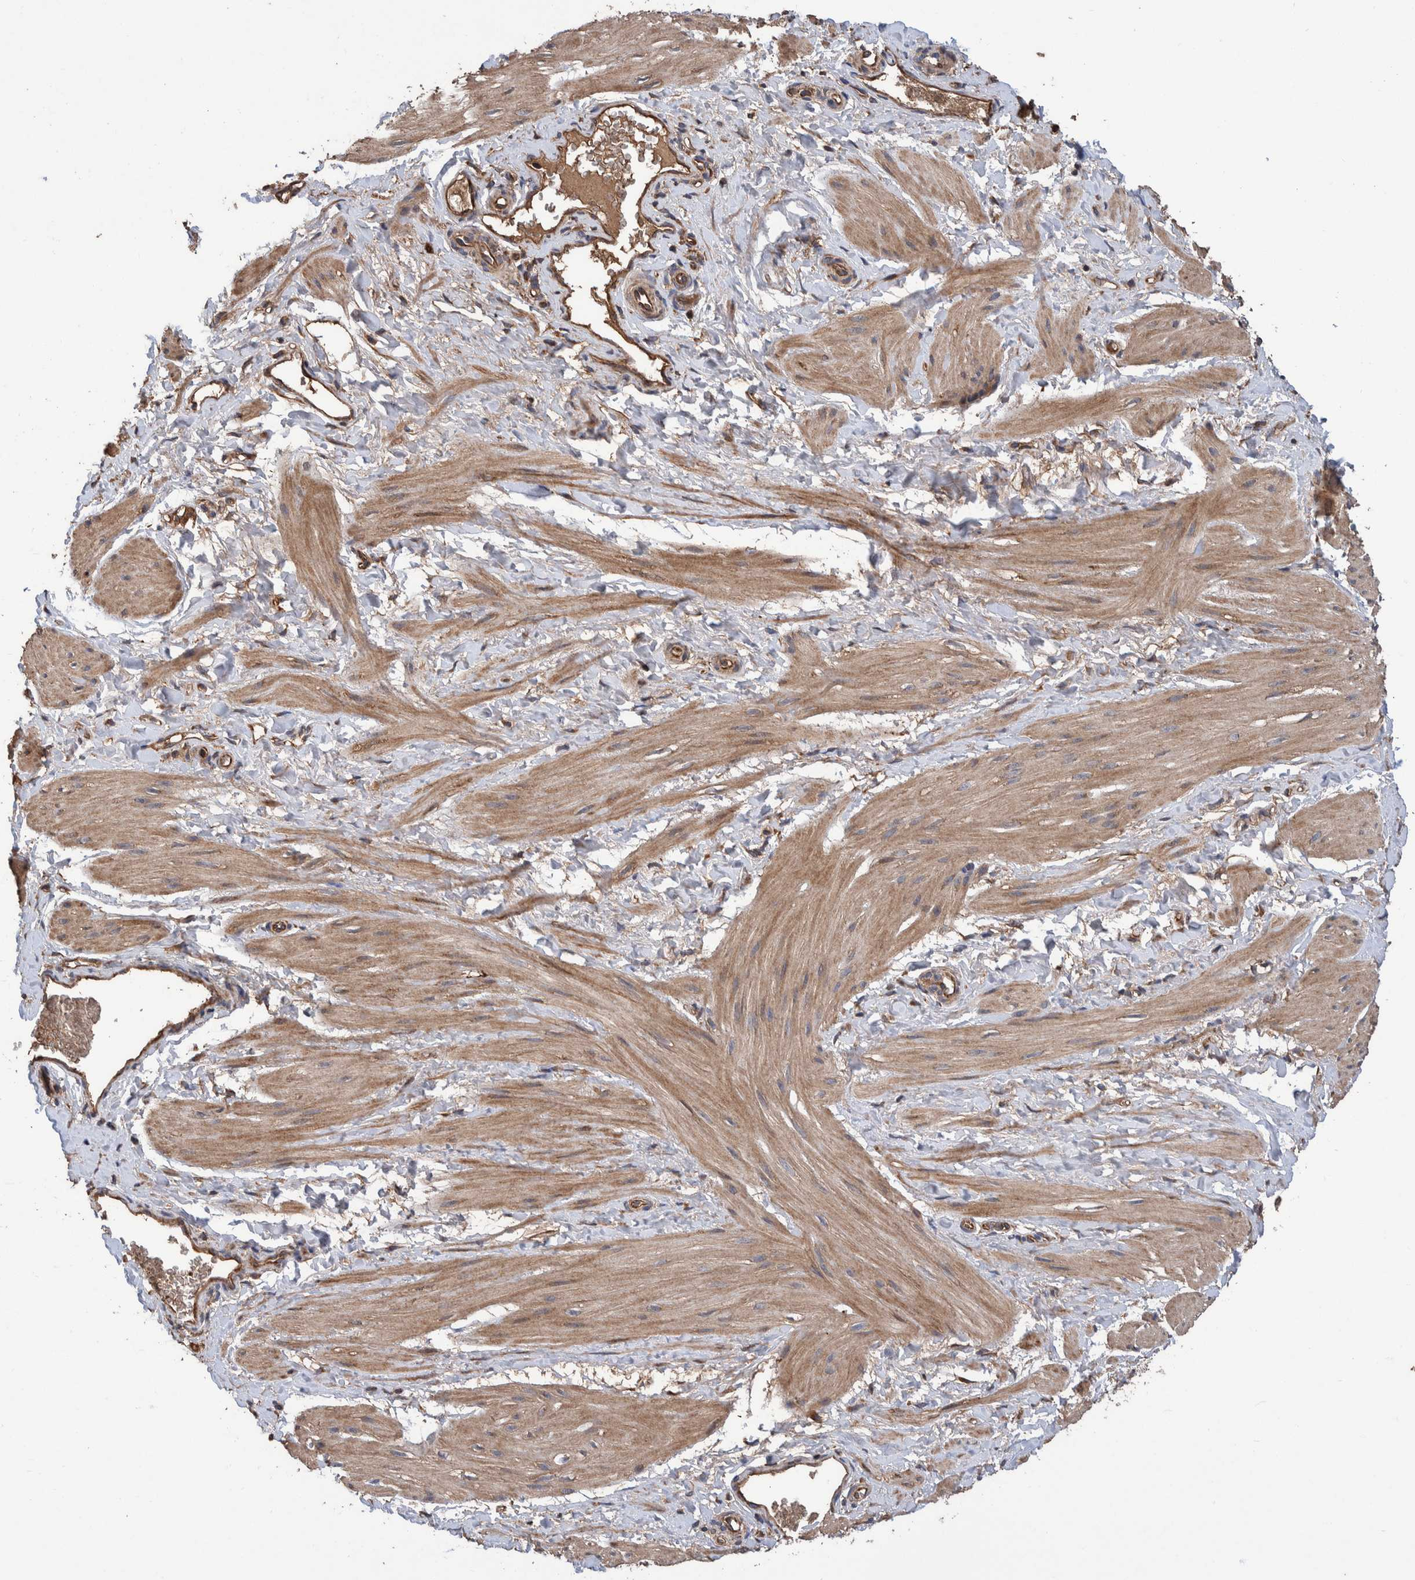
{"staining": {"intensity": "moderate", "quantity": ">75%", "location": "cytoplasmic/membranous"}, "tissue": "smooth muscle", "cell_type": "Smooth muscle cells", "image_type": "normal", "snomed": [{"axis": "morphology", "description": "Normal tissue, NOS"}, {"axis": "topography", "description": "Smooth muscle"}], "caption": "Protein expression by immunohistochemistry reveals moderate cytoplasmic/membranous expression in approximately >75% of smooth muscle cells in normal smooth muscle.", "gene": "ENSG00000251537", "patient": {"sex": "male", "age": 16}}